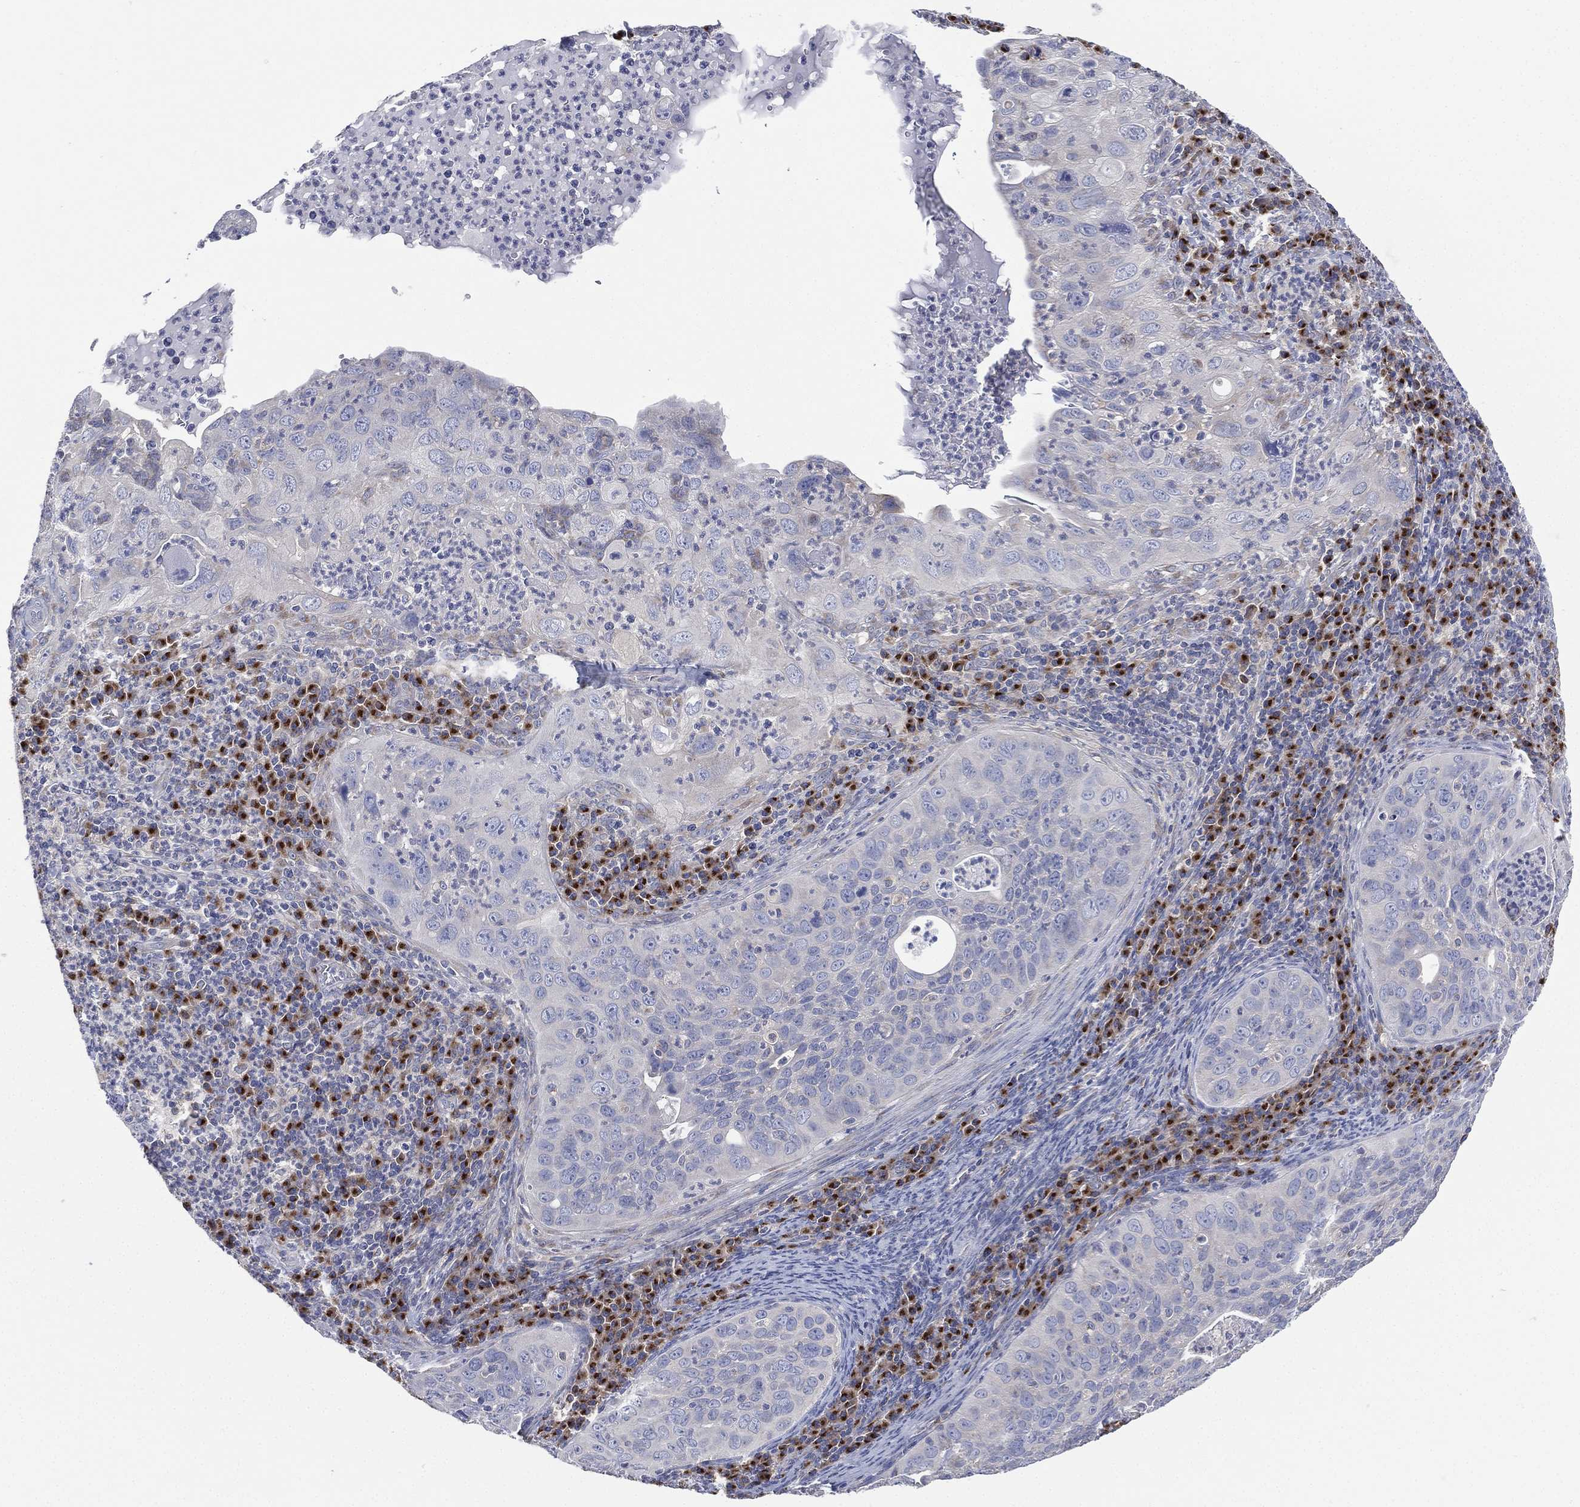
{"staining": {"intensity": "negative", "quantity": "none", "location": "none"}, "tissue": "cervical cancer", "cell_type": "Tumor cells", "image_type": "cancer", "snomed": [{"axis": "morphology", "description": "Squamous cell carcinoma, NOS"}, {"axis": "topography", "description": "Cervix"}], "caption": "Protein analysis of cervical squamous cell carcinoma demonstrates no significant expression in tumor cells. Brightfield microscopy of immunohistochemistry (IHC) stained with DAB (3,3'-diaminobenzidine) (brown) and hematoxylin (blue), captured at high magnification.", "gene": "ATP8A2", "patient": {"sex": "female", "age": 26}}